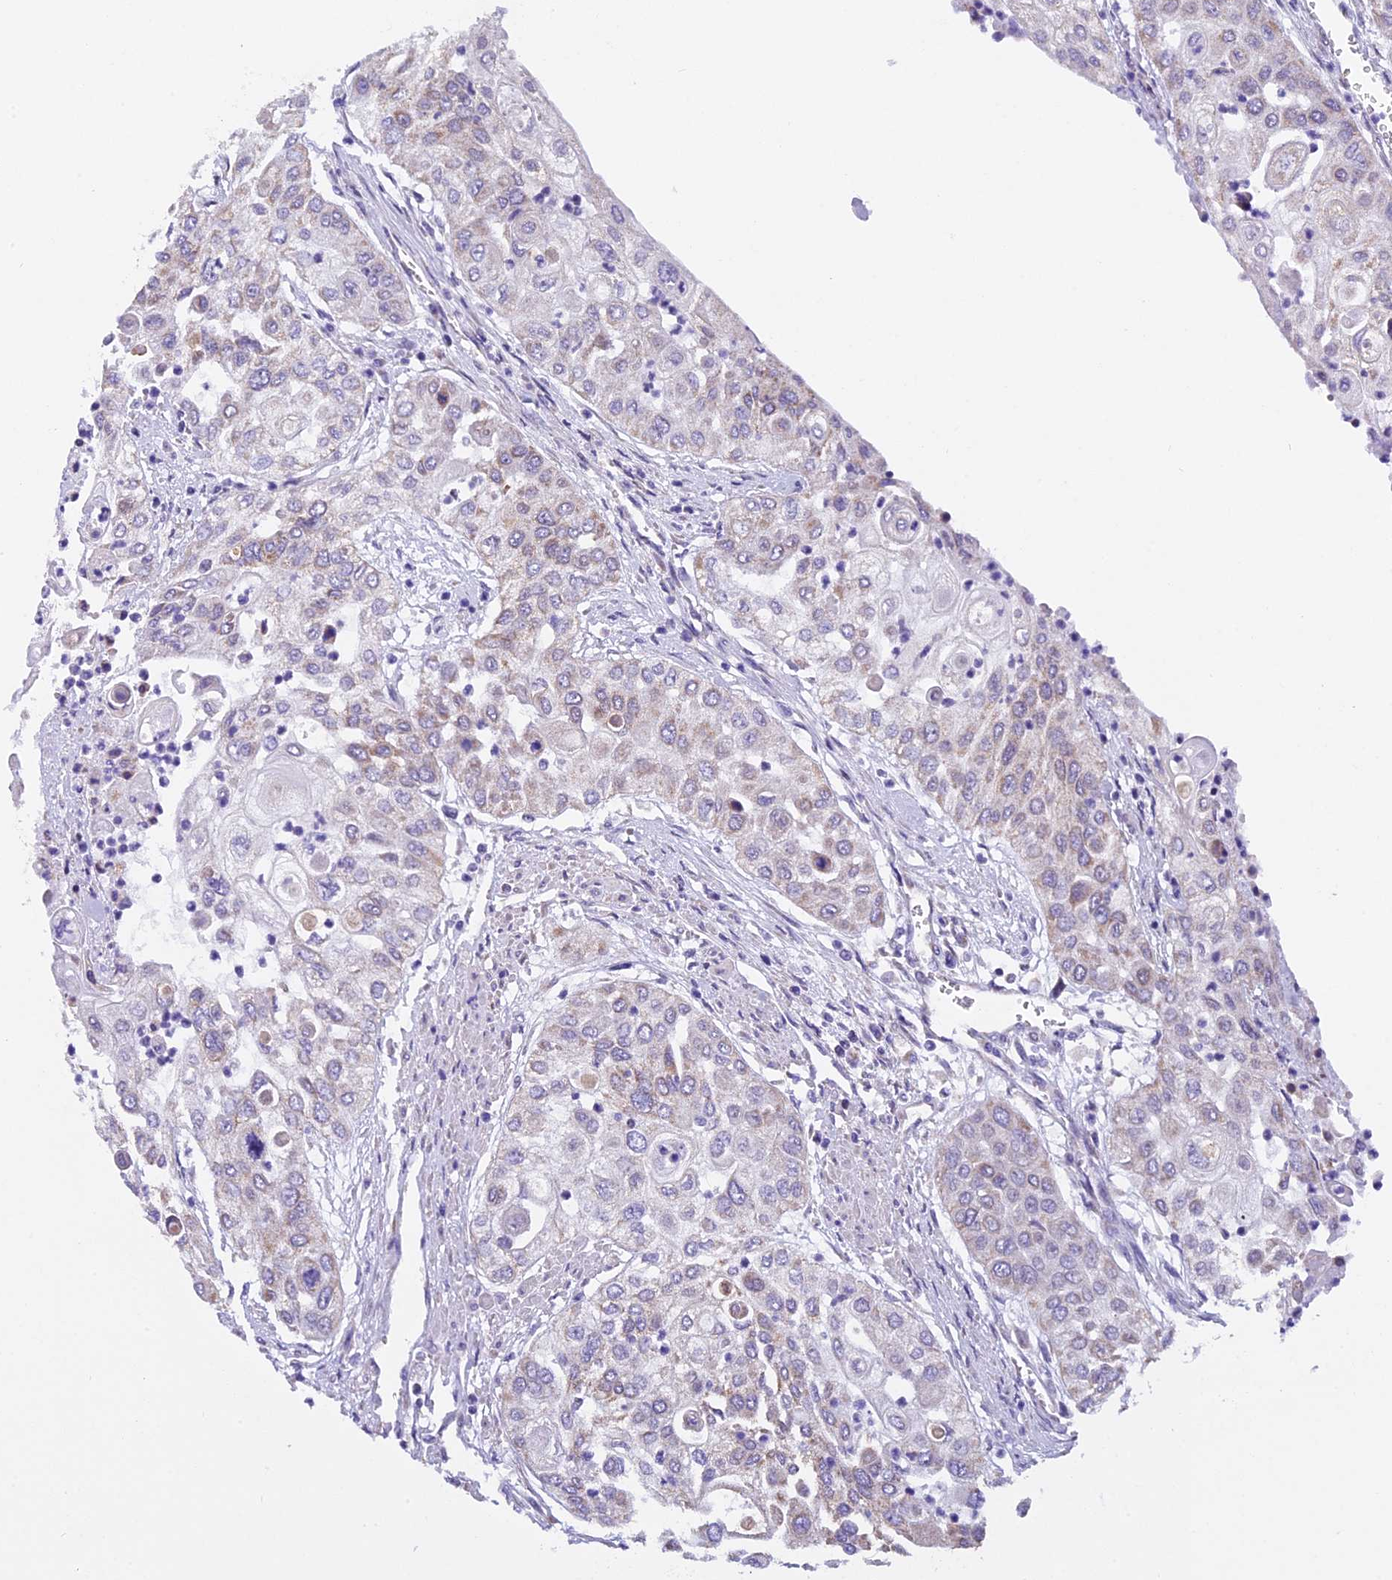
{"staining": {"intensity": "weak", "quantity": "25%-75%", "location": "cytoplasmic/membranous"}, "tissue": "urothelial cancer", "cell_type": "Tumor cells", "image_type": "cancer", "snomed": [{"axis": "morphology", "description": "Urothelial carcinoma, High grade"}, {"axis": "topography", "description": "Urinary bladder"}], "caption": "Protein staining shows weak cytoplasmic/membranous staining in approximately 25%-75% of tumor cells in urothelial carcinoma (high-grade).", "gene": "ZNF317", "patient": {"sex": "female", "age": 79}}